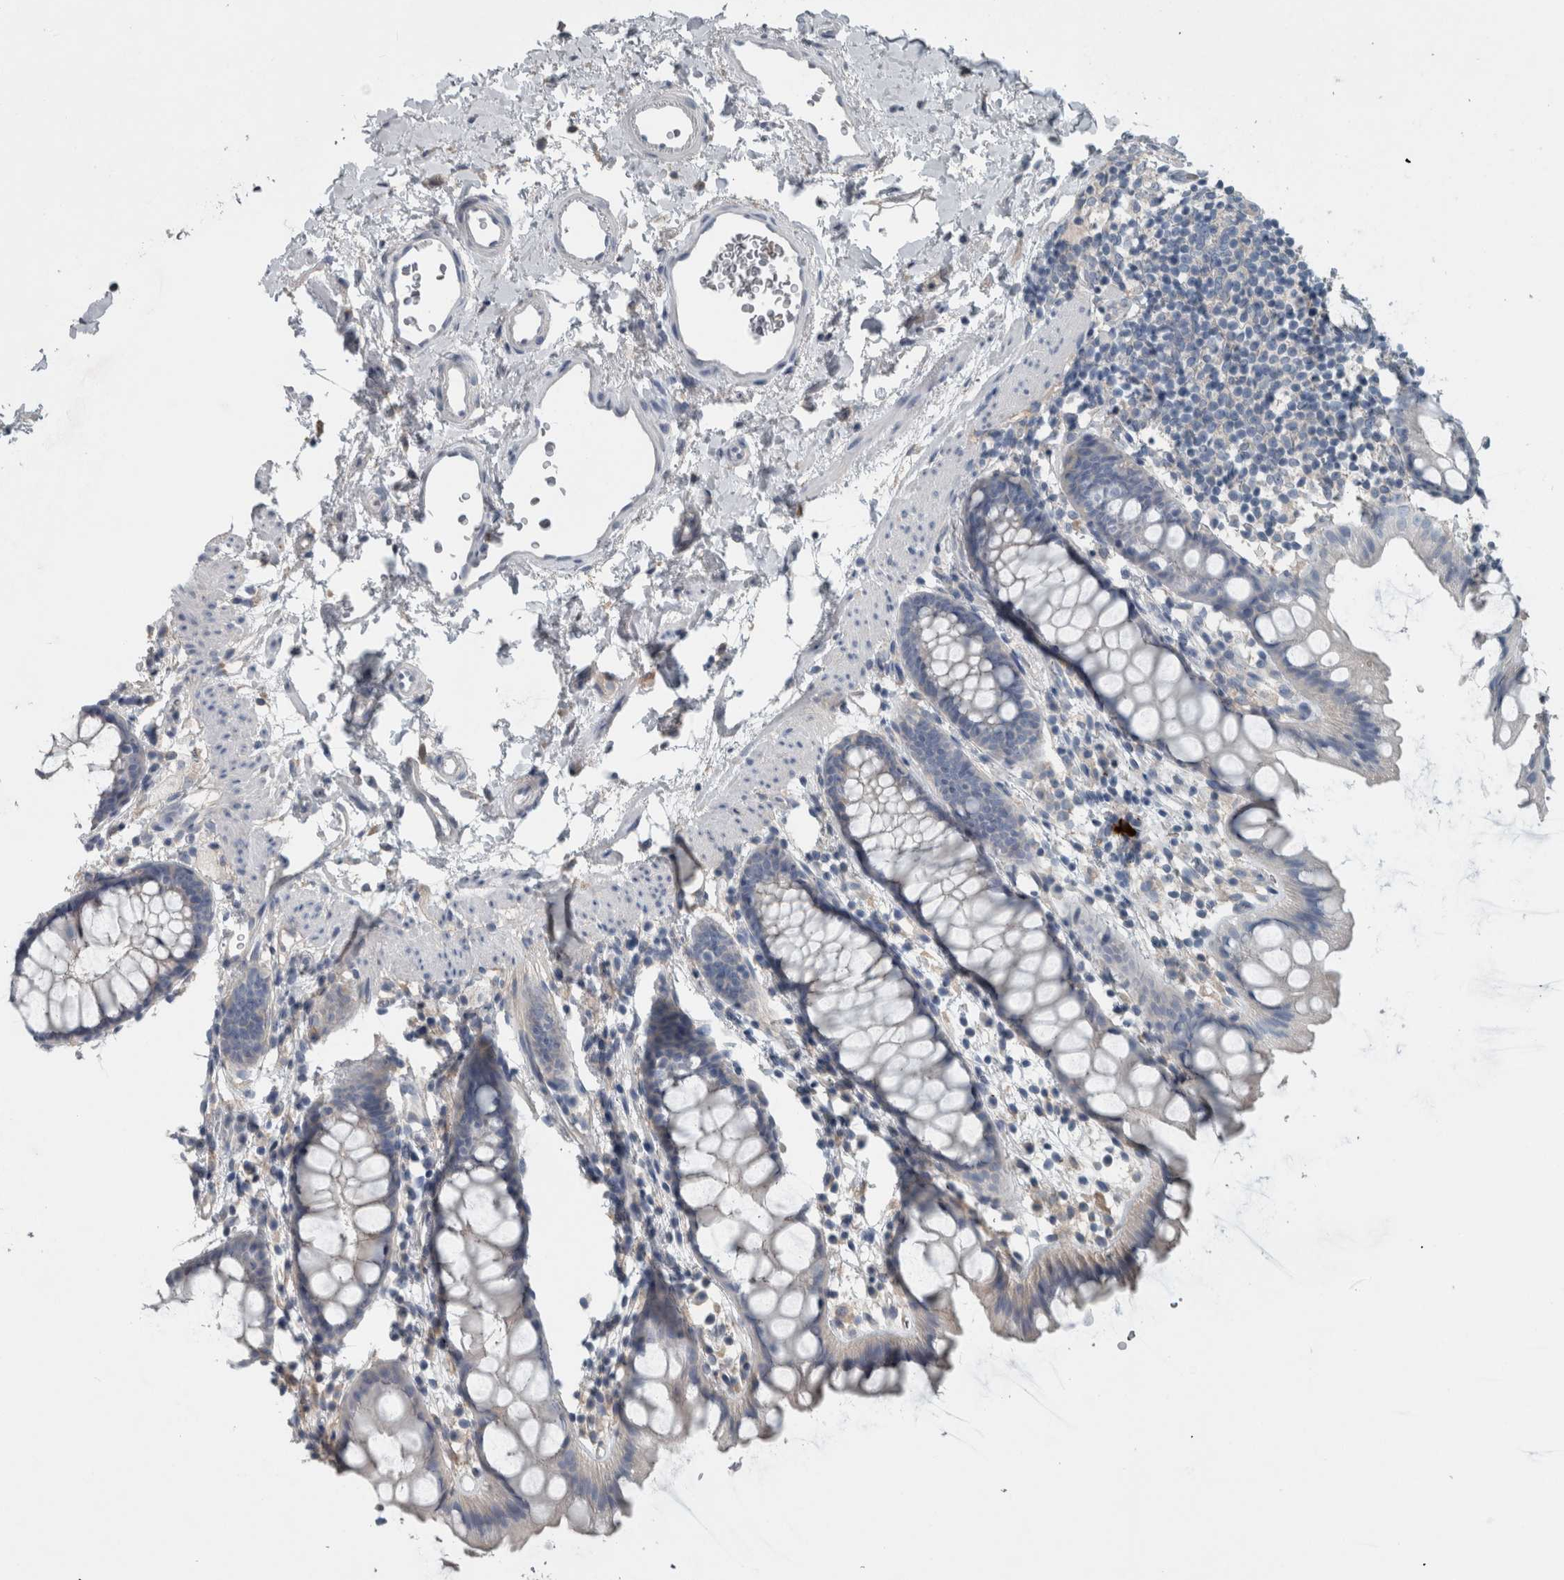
{"staining": {"intensity": "negative", "quantity": "none", "location": "none"}, "tissue": "rectum", "cell_type": "Glandular cells", "image_type": "normal", "snomed": [{"axis": "morphology", "description": "Normal tissue, NOS"}, {"axis": "topography", "description": "Rectum"}], "caption": "High power microscopy photomicrograph of an immunohistochemistry photomicrograph of unremarkable rectum, revealing no significant expression in glandular cells.", "gene": "SH3GL2", "patient": {"sex": "female", "age": 65}}